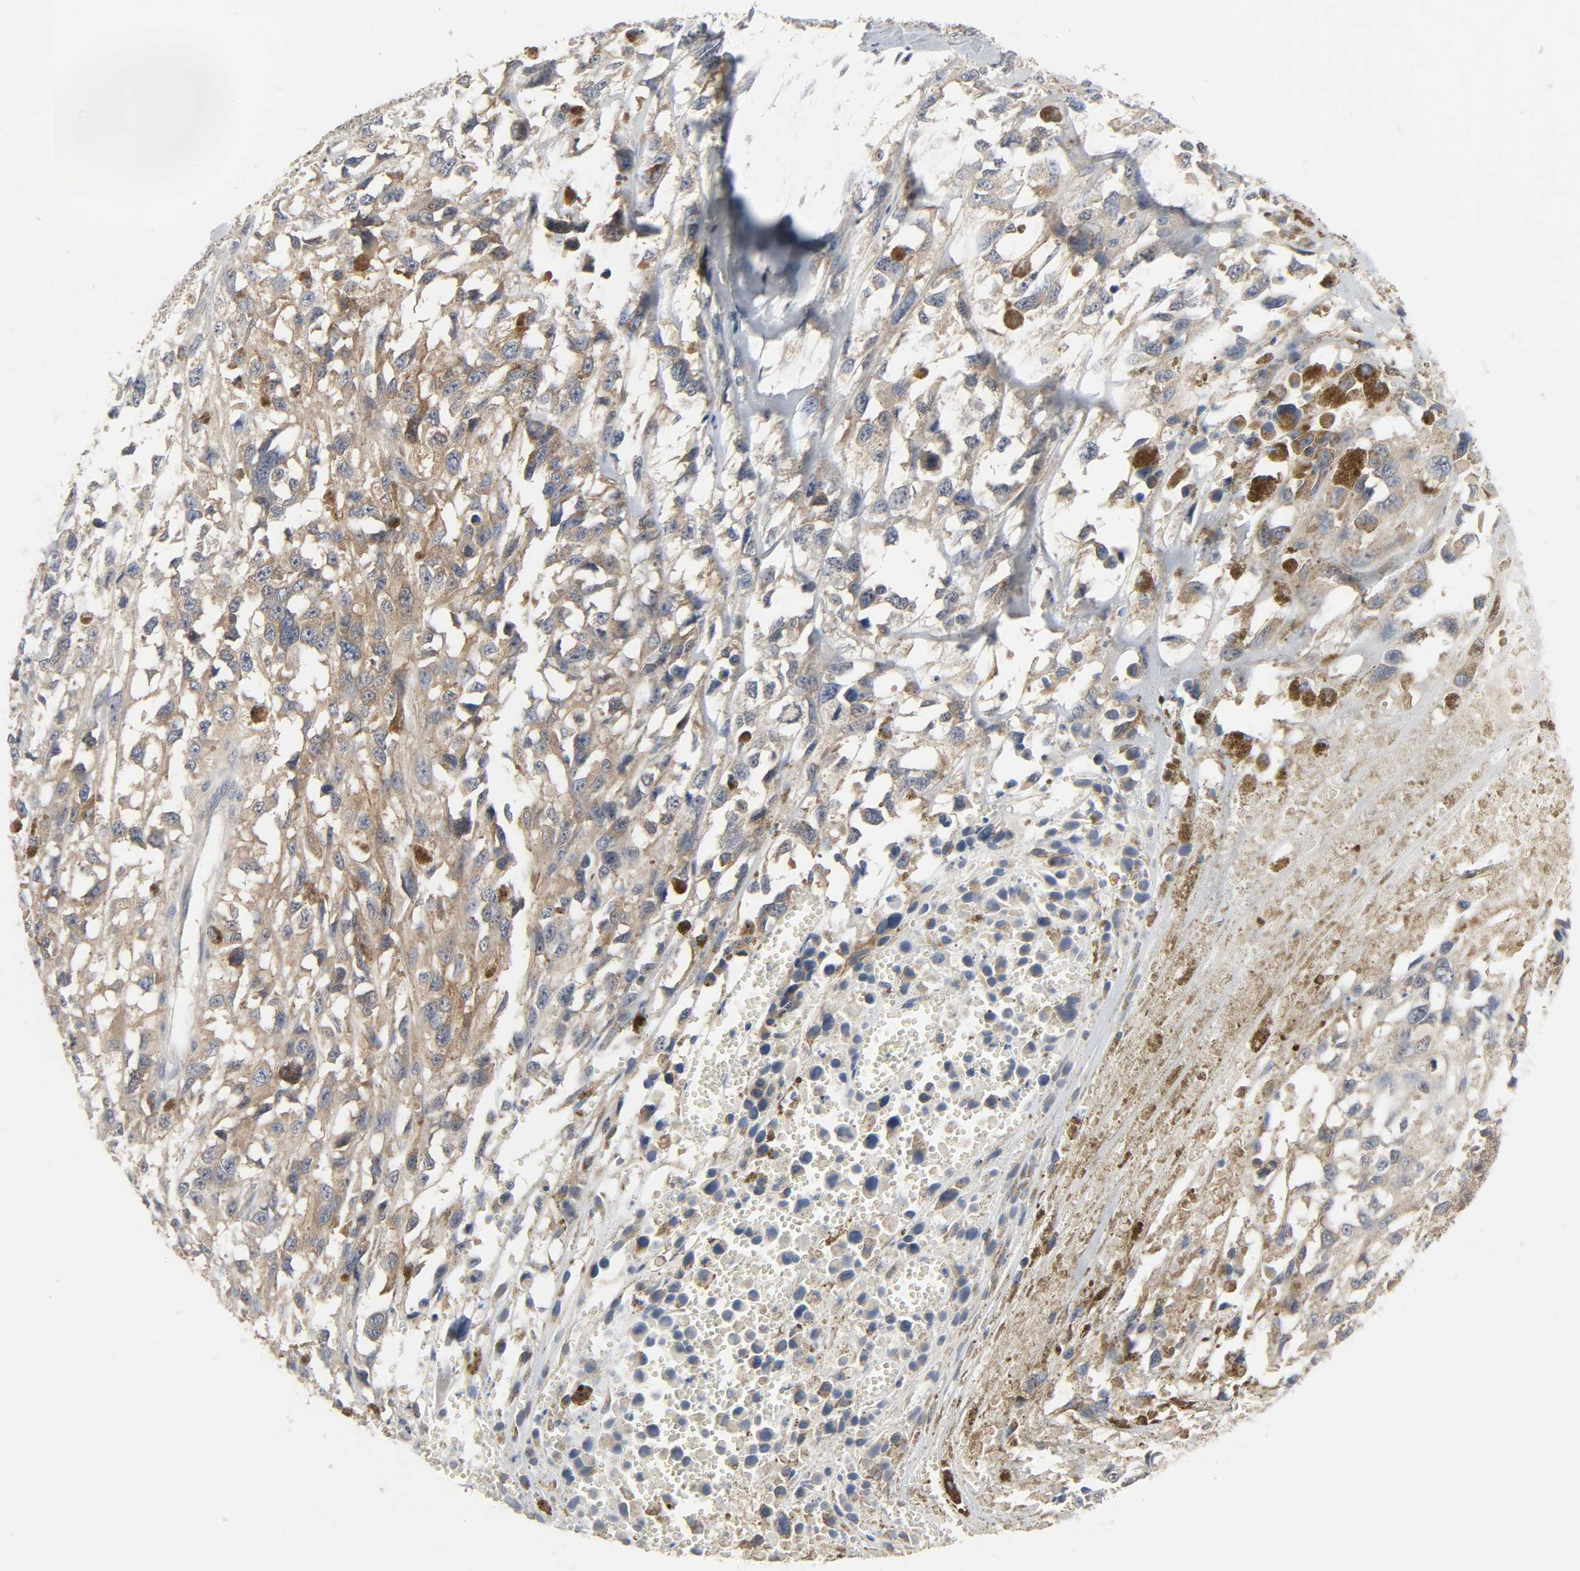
{"staining": {"intensity": "moderate", "quantity": ">75%", "location": "cytoplasmic/membranous"}, "tissue": "melanoma", "cell_type": "Tumor cells", "image_type": "cancer", "snomed": [{"axis": "morphology", "description": "Malignant melanoma, Metastatic site"}, {"axis": "topography", "description": "Lymph node"}], "caption": "Immunohistochemistry (IHC) (DAB (3,3'-diaminobenzidine)) staining of human melanoma reveals moderate cytoplasmic/membranous protein expression in about >75% of tumor cells.", "gene": "PLEKHA2", "patient": {"sex": "male", "age": 59}}